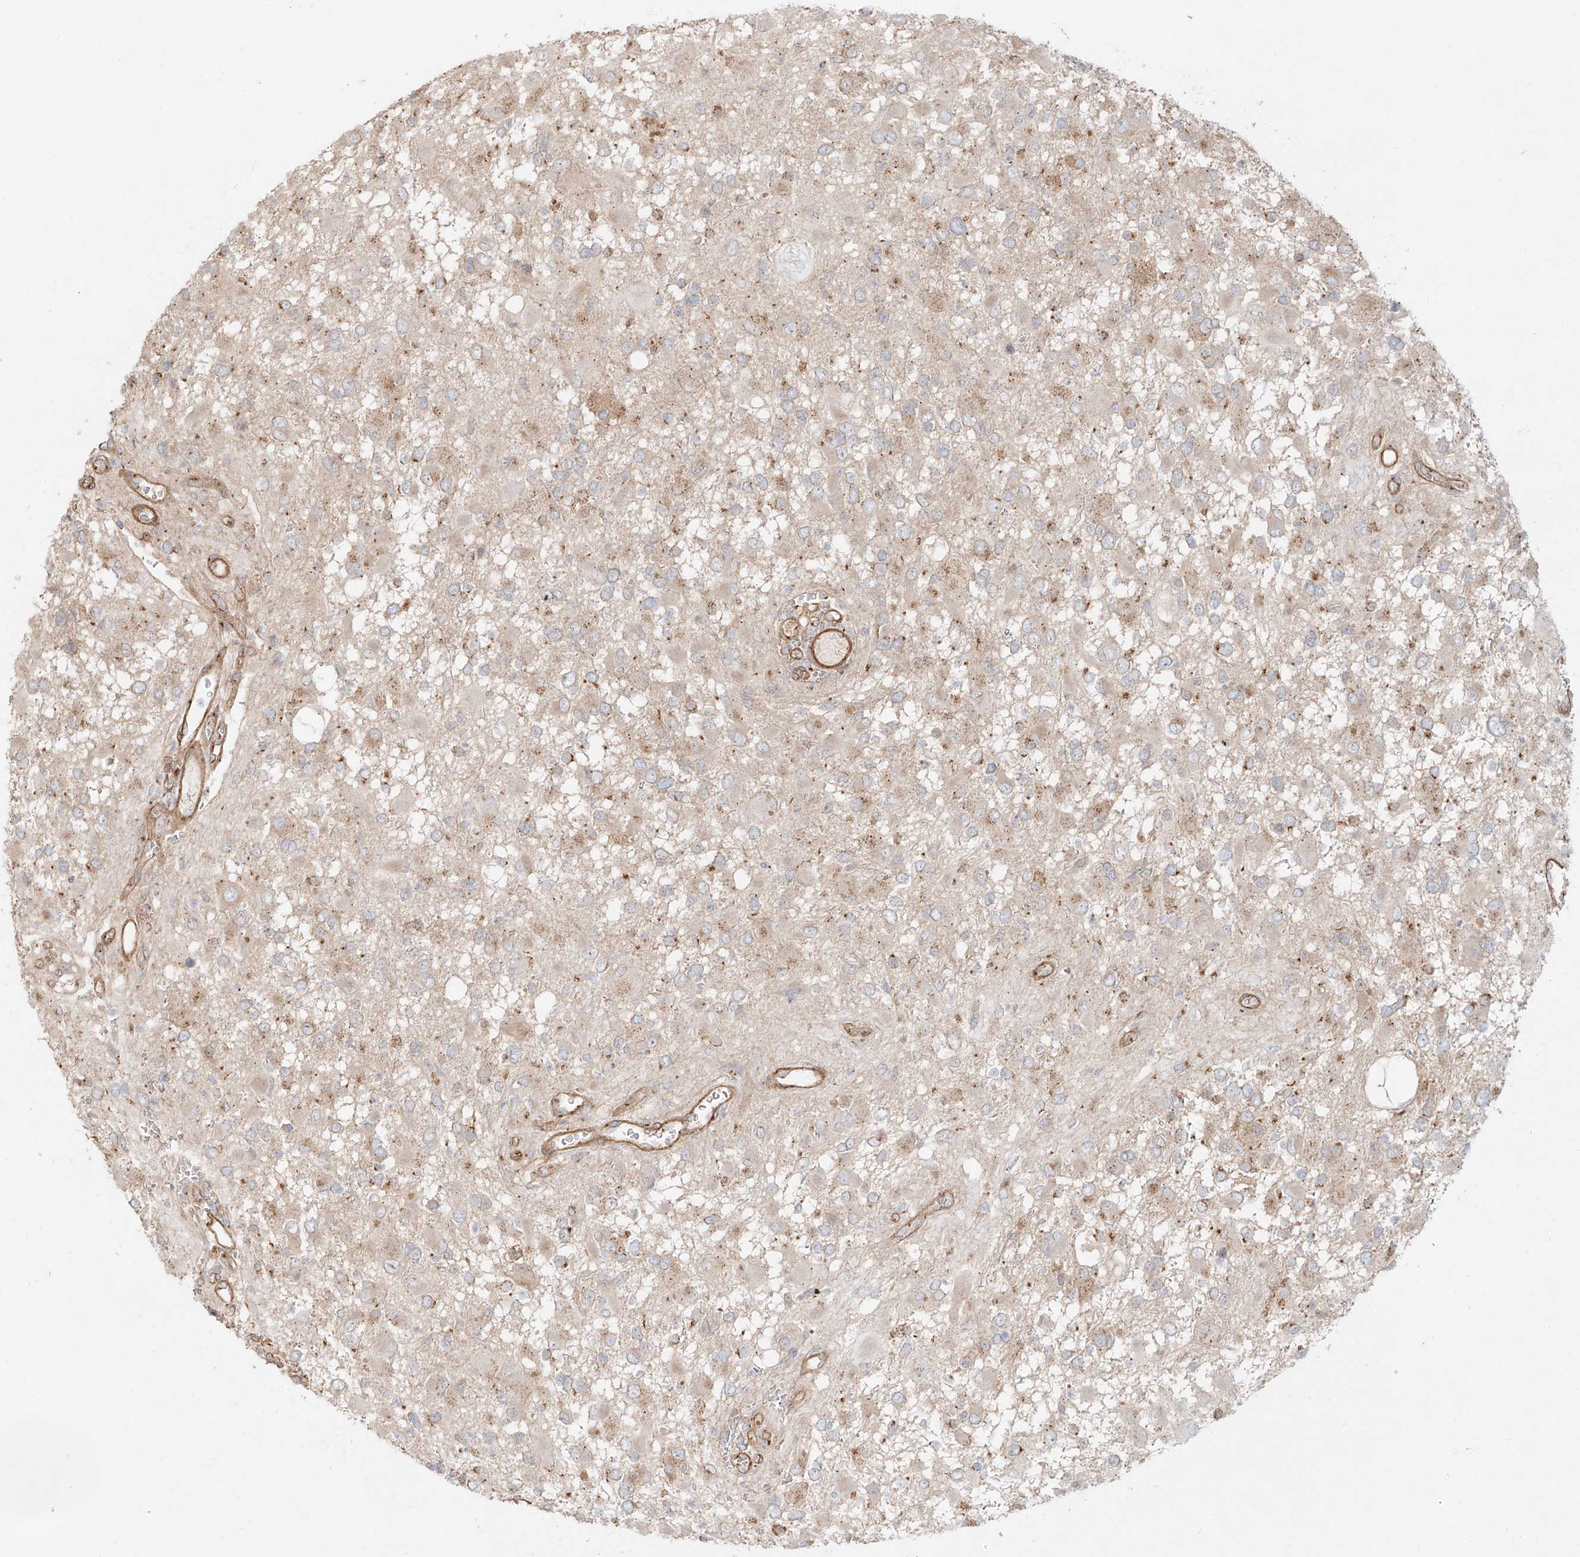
{"staining": {"intensity": "weak", "quantity": "25%-75%", "location": "cytoplasmic/membranous"}, "tissue": "glioma", "cell_type": "Tumor cells", "image_type": "cancer", "snomed": [{"axis": "morphology", "description": "Glioma, malignant, High grade"}, {"axis": "topography", "description": "Brain"}], "caption": "High-power microscopy captured an immunohistochemistry image of high-grade glioma (malignant), revealing weak cytoplasmic/membranous positivity in about 25%-75% of tumor cells. Immunohistochemistry (ihc) stains the protein of interest in brown and the nuclei are stained blue.", "gene": "ZNF287", "patient": {"sex": "male", "age": 53}}